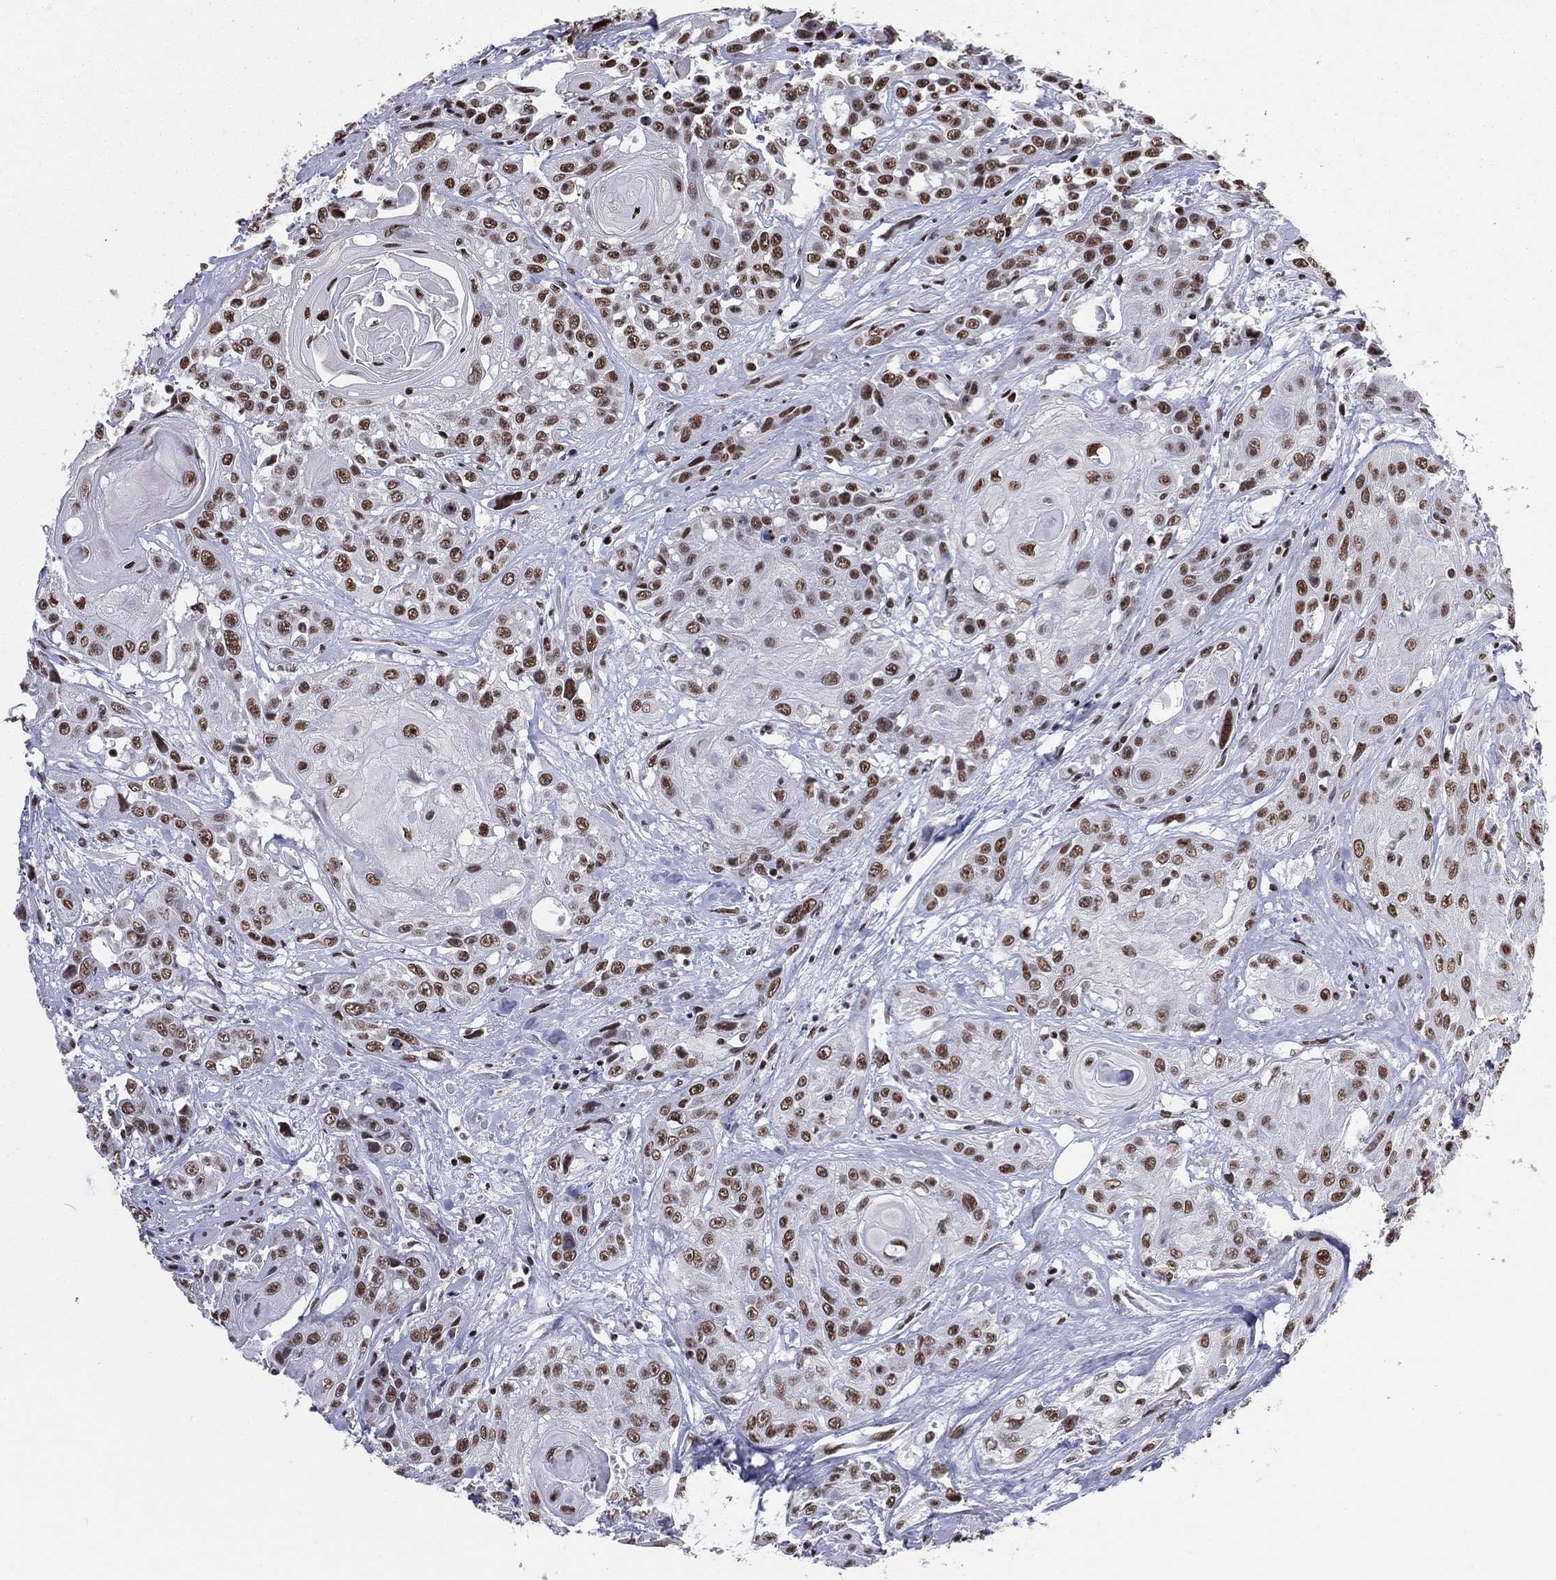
{"staining": {"intensity": "strong", "quantity": ">75%", "location": "nuclear"}, "tissue": "head and neck cancer", "cell_type": "Tumor cells", "image_type": "cancer", "snomed": [{"axis": "morphology", "description": "Squamous cell carcinoma, NOS"}, {"axis": "topography", "description": "Head-Neck"}], "caption": "This is a photomicrograph of immunohistochemistry (IHC) staining of squamous cell carcinoma (head and neck), which shows strong positivity in the nuclear of tumor cells.", "gene": "ZNF7", "patient": {"sex": "female", "age": 59}}